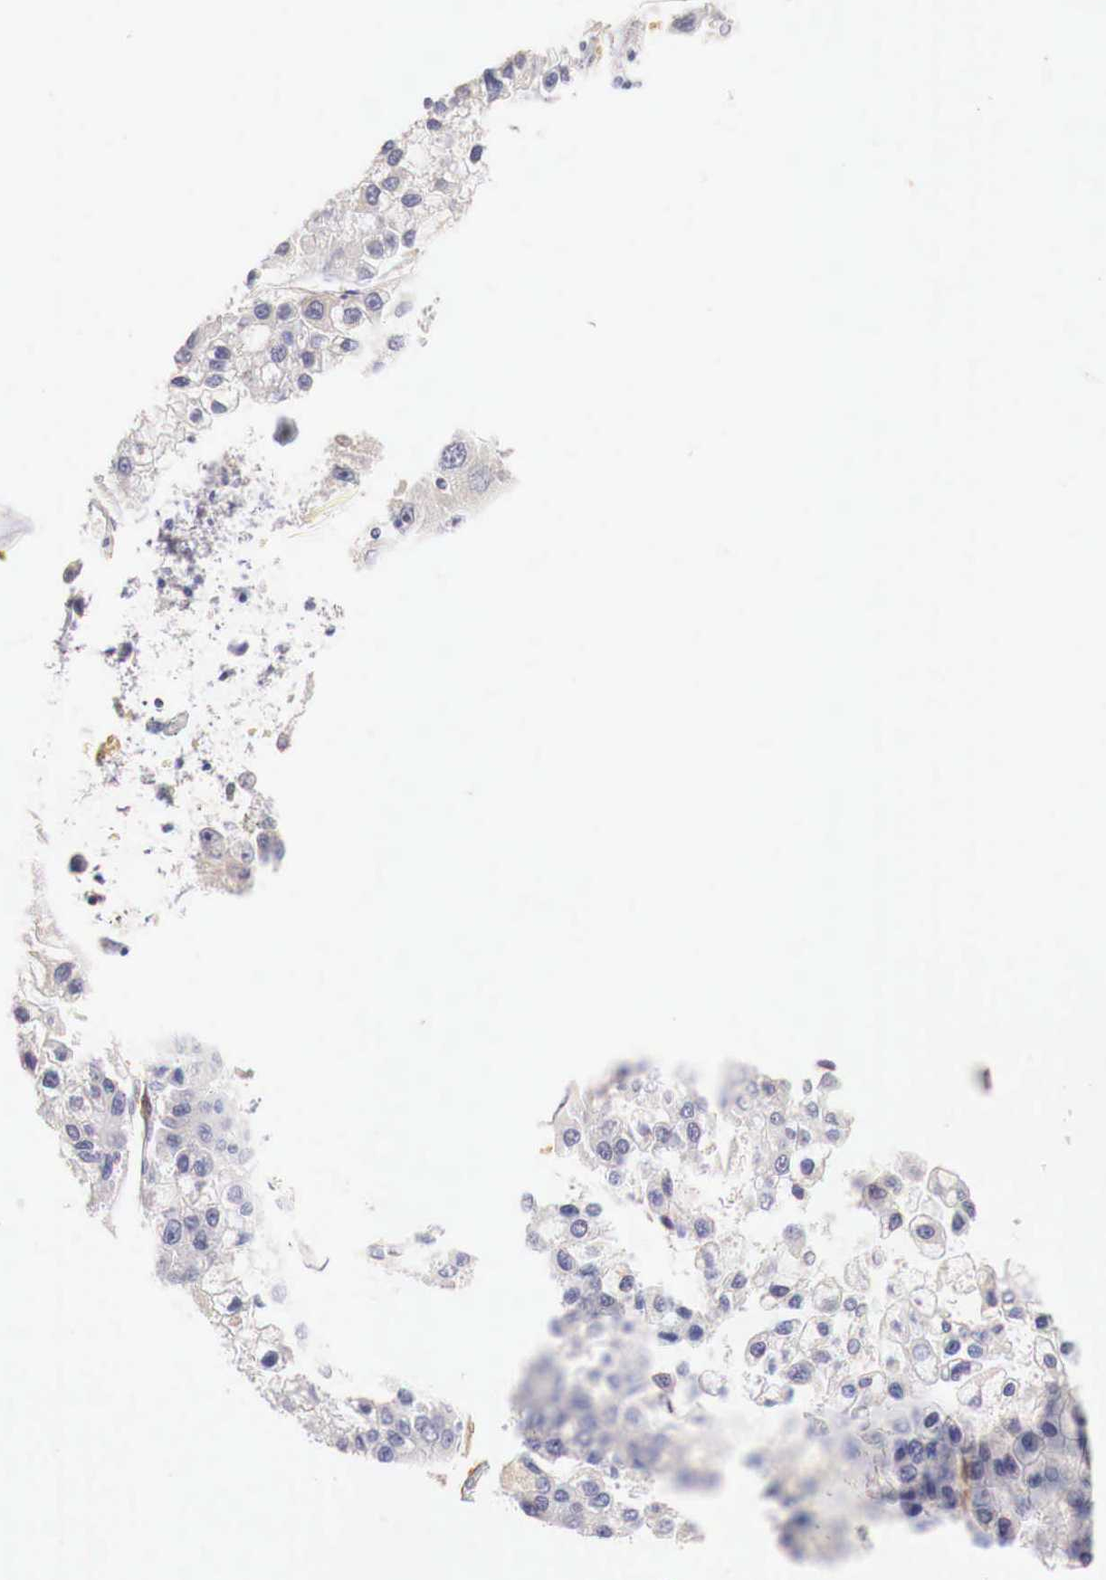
{"staining": {"intensity": "negative", "quantity": "none", "location": "none"}, "tissue": "liver cancer", "cell_type": "Tumor cells", "image_type": "cancer", "snomed": [{"axis": "morphology", "description": "Carcinoma, Hepatocellular, NOS"}, {"axis": "topography", "description": "Liver"}], "caption": "Immunohistochemistry (IHC) photomicrograph of neoplastic tissue: hepatocellular carcinoma (liver) stained with DAB (3,3'-diaminobenzidine) exhibits no significant protein staining in tumor cells. (Stains: DAB immunohistochemistry with hematoxylin counter stain, Microscopy: brightfield microscopy at high magnification).", "gene": "ITIH6", "patient": {"sex": "female", "age": 66}}